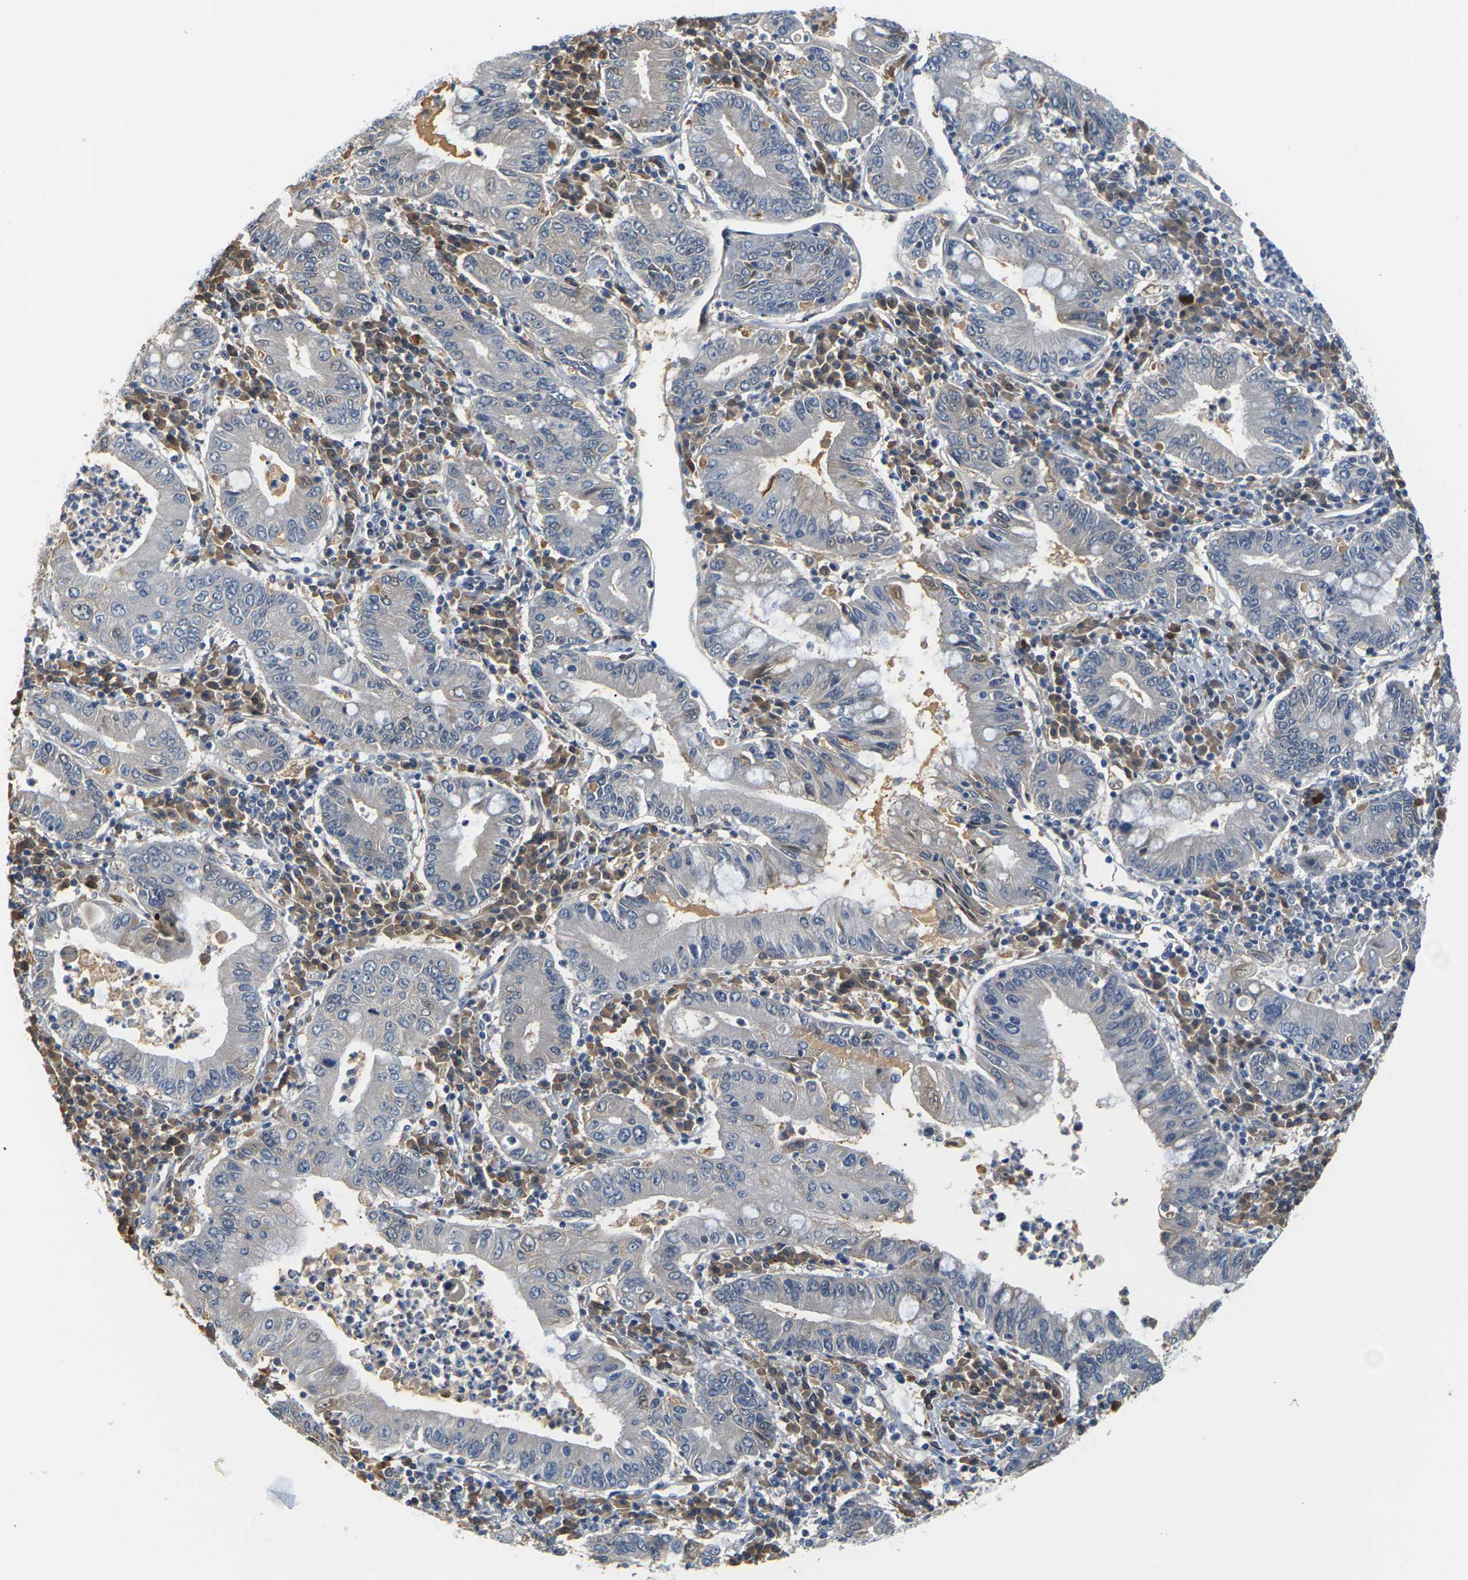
{"staining": {"intensity": "weak", "quantity": "<25%", "location": "cytoplasmic/membranous"}, "tissue": "stomach cancer", "cell_type": "Tumor cells", "image_type": "cancer", "snomed": [{"axis": "morphology", "description": "Normal tissue, NOS"}, {"axis": "morphology", "description": "Adenocarcinoma, NOS"}, {"axis": "topography", "description": "Esophagus"}, {"axis": "topography", "description": "Stomach, upper"}, {"axis": "topography", "description": "Peripheral nerve tissue"}], "caption": "An immunohistochemistry (IHC) image of stomach cancer (adenocarcinoma) is shown. There is no staining in tumor cells of stomach cancer (adenocarcinoma).", "gene": "PKP2", "patient": {"sex": "male", "age": 62}}